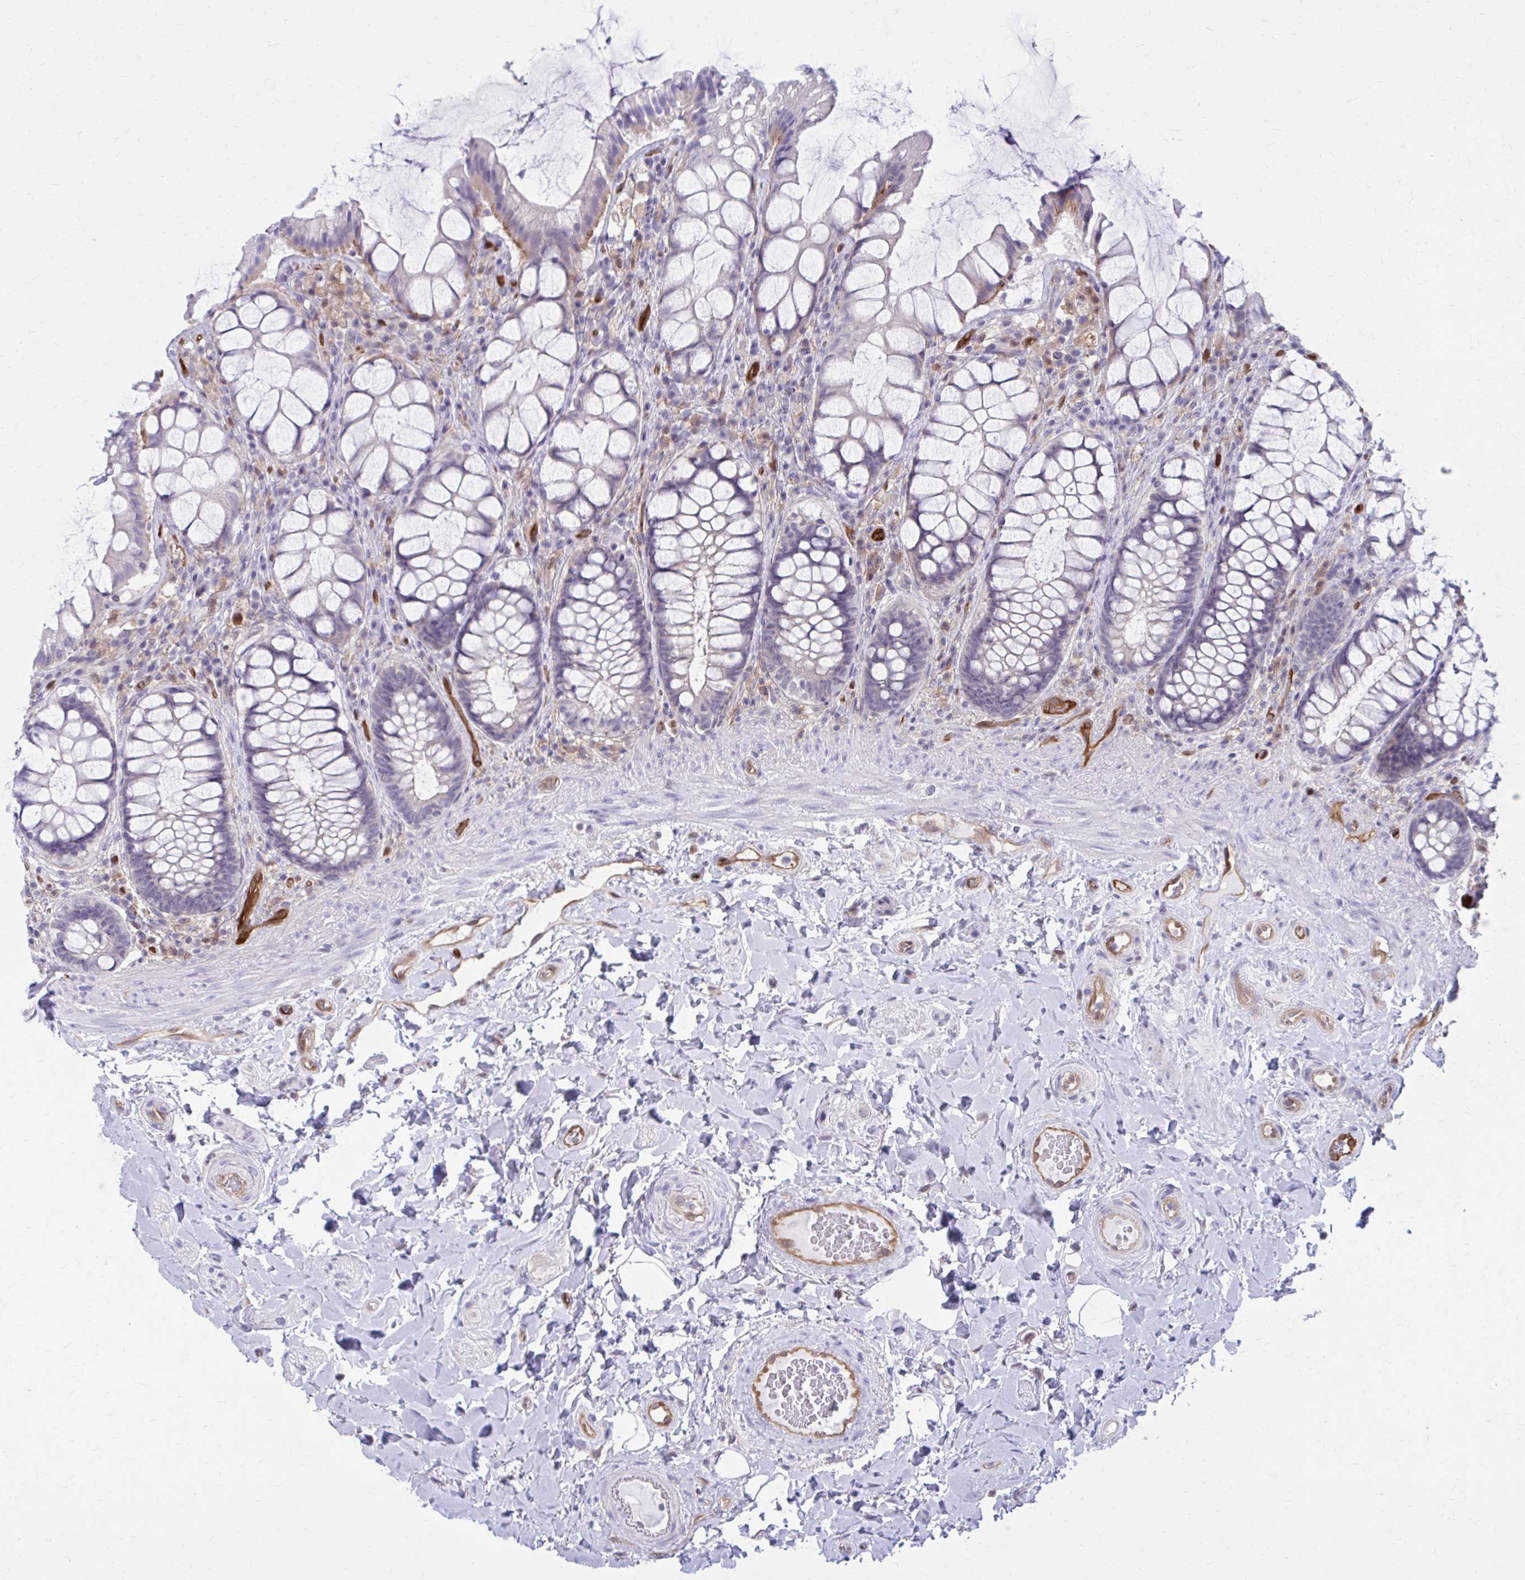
{"staining": {"intensity": "moderate", "quantity": "<25%", "location": "cytoplasmic/membranous"}, "tissue": "rectum", "cell_type": "Glandular cells", "image_type": "normal", "snomed": [{"axis": "morphology", "description": "Normal tissue, NOS"}, {"axis": "topography", "description": "Rectum"}], "caption": "The image shows staining of benign rectum, revealing moderate cytoplasmic/membranous protein staining (brown color) within glandular cells.", "gene": "CLIC2", "patient": {"sex": "female", "age": 58}}